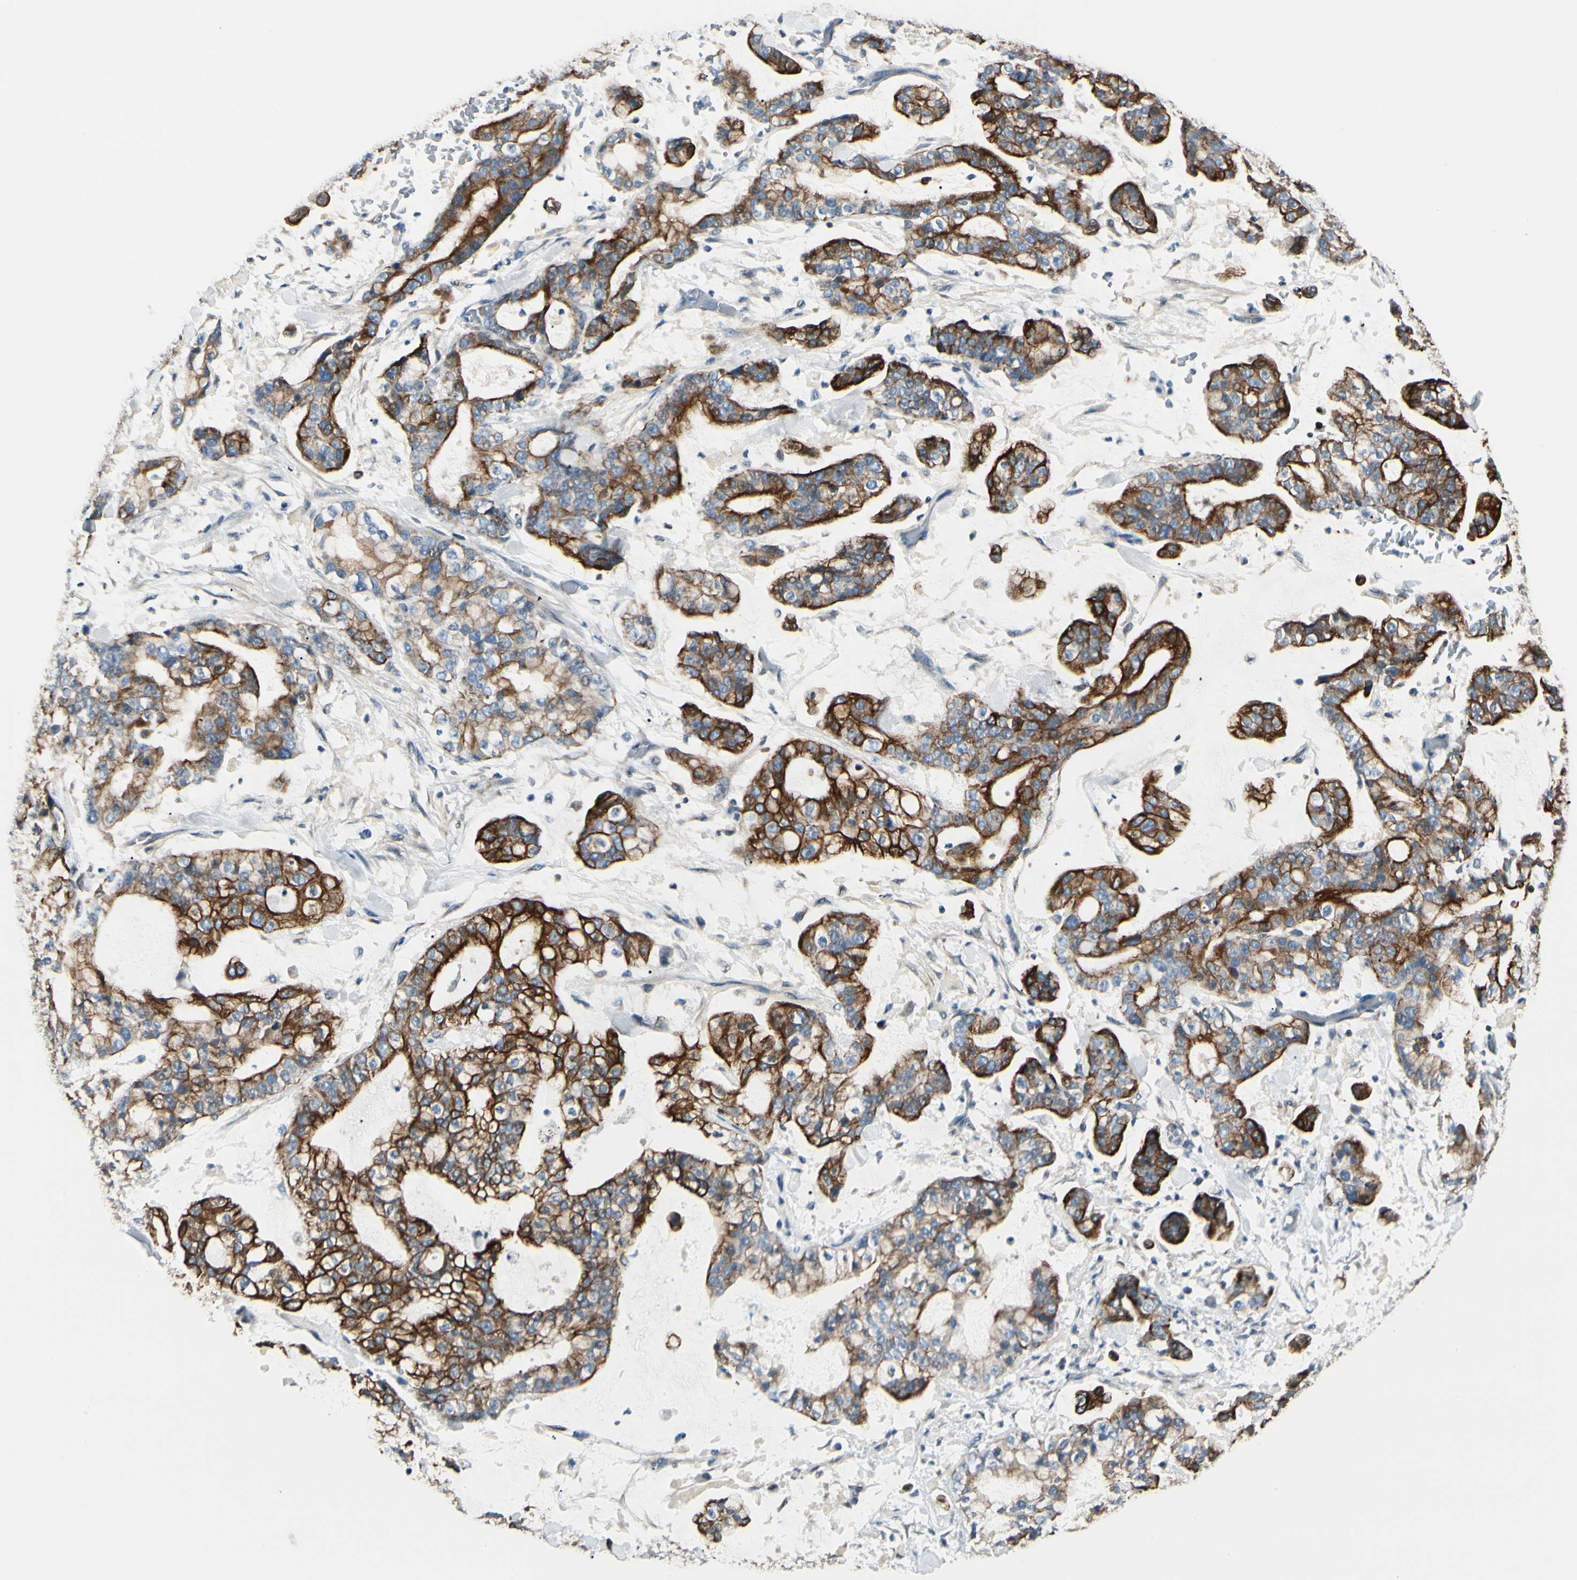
{"staining": {"intensity": "strong", "quantity": ">75%", "location": "cytoplasmic/membranous"}, "tissue": "stomach cancer", "cell_type": "Tumor cells", "image_type": "cancer", "snomed": [{"axis": "morphology", "description": "Normal tissue, NOS"}, {"axis": "morphology", "description": "Adenocarcinoma, NOS"}, {"axis": "topography", "description": "Stomach, upper"}, {"axis": "topography", "description": "Stomach"}], "caption": "The photomicrograph demonstrates a brown stain indicating the presence of a protein in the cytoplasmic/membranous of tumor cells in adenocarcinoma (stomach).", "gene": "DUSP12", "patient": {"sex": "male", "age": 76}}